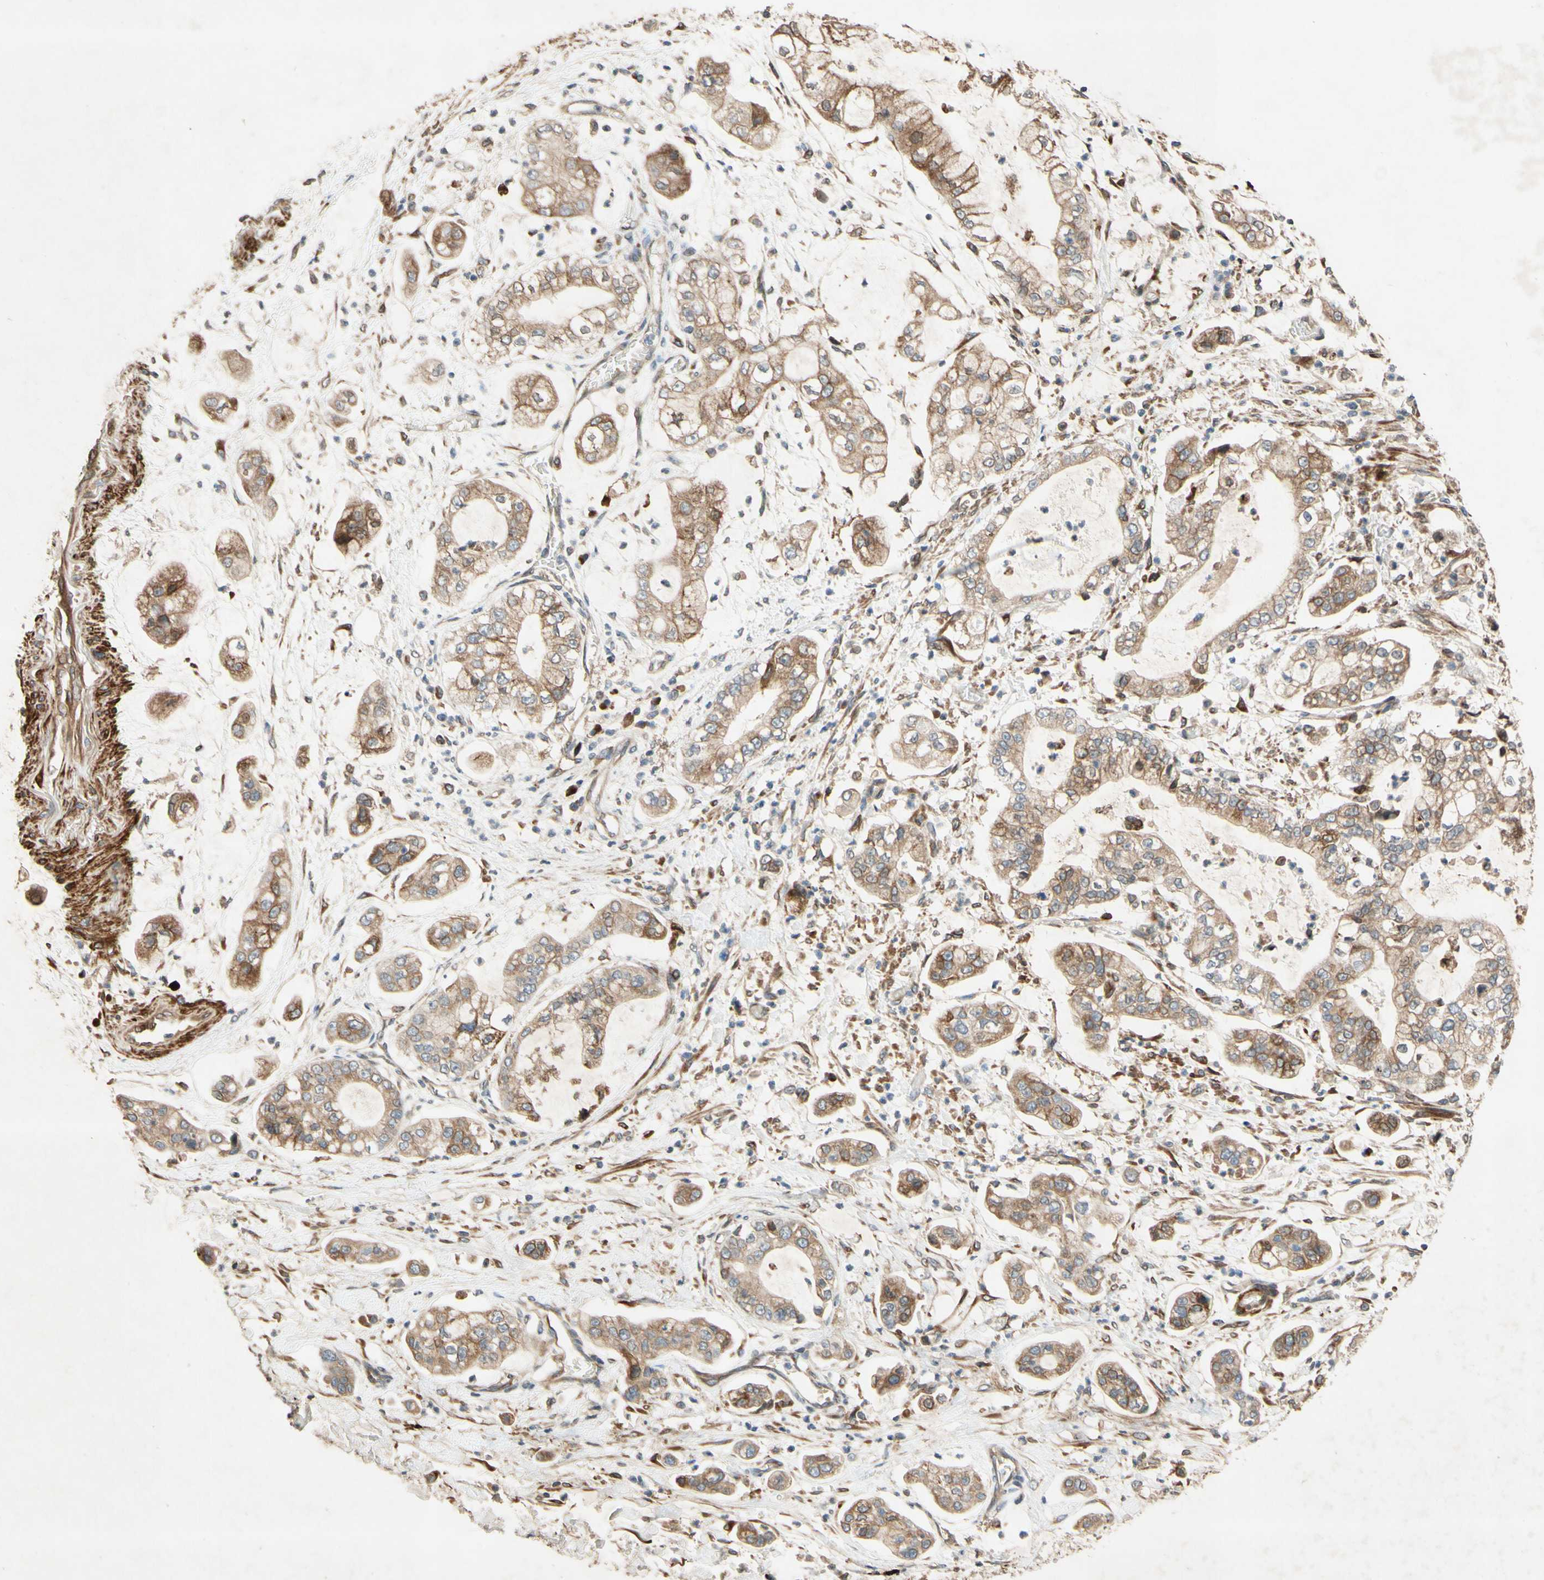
{"staining": {"intensity": "moderate", "quantity": ">75%", "location": "cytoplasmic/membranous,nuclear"}, "tissue": "stomach cancer", "cell_type": "Tumor cells", "image_type": "cancer", "snomed": [{"axis": "morphology", "description": "Adenocarcinoma, NOS"}, {"axis": "topography", "description": "Stomach"}], "caption": "Moderate cytoplasmic/membranous and nuclear staining for a protein is seen in approximately >75% of tumor cells of stomach cancer using immunohistochemistry (IHC).", "gene": "PTPRU", "patient": {"sex": "male", "age": 76}}